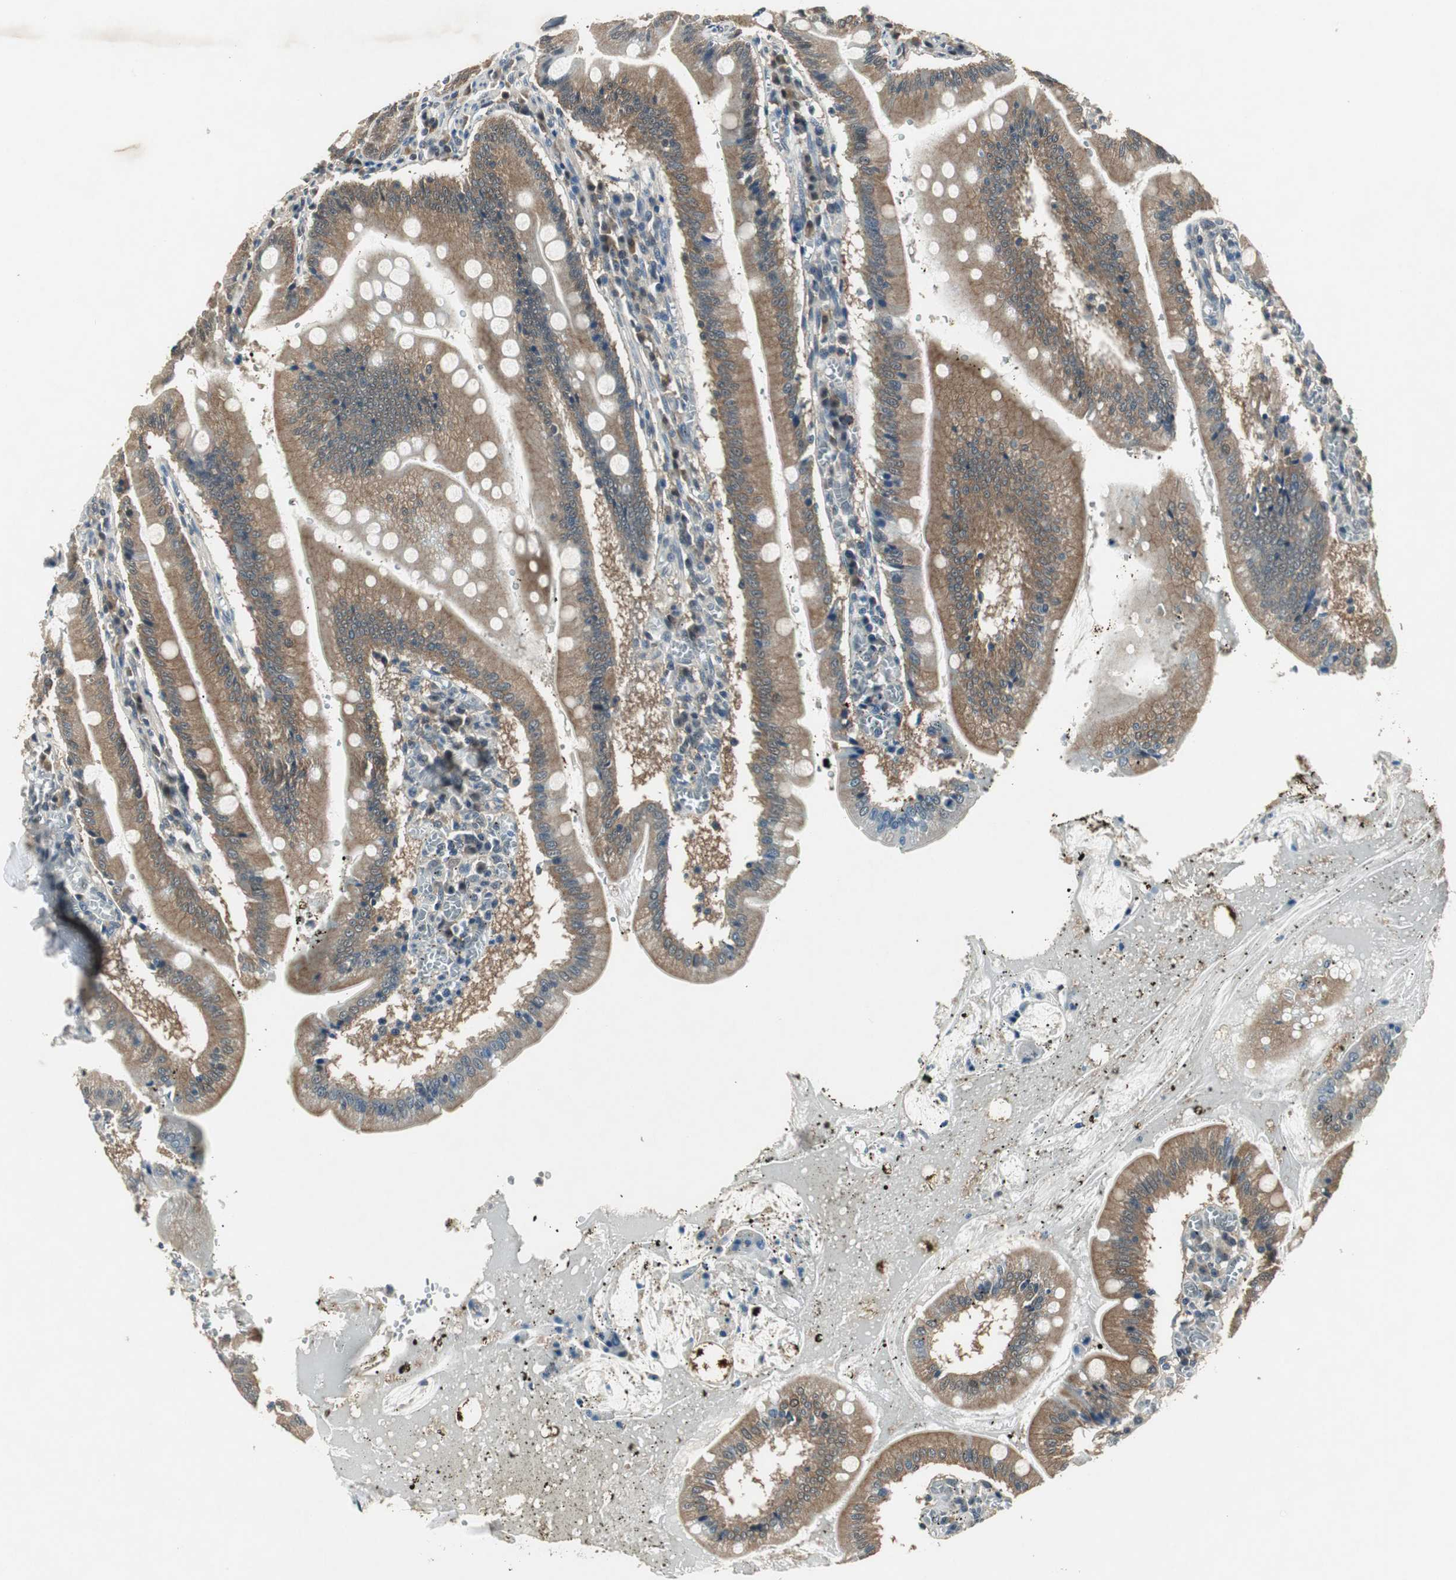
{"staining": {"intensity": "moderate", "quantity": ">75%", "location": "cytoplasmic/membranous"}, "tissue": "small intestine", "cell_type": "Glandular cells", "image_type": "normal", "snomed": [{"axis": "morphology", "description": "Normal tissue, NOS"}, {"axis": "topography", "description": "Small intestine"}], "caption": "This photomicrograph displays benign small intestine stained with immunohistochemistry to label a protein in brown. The cytoplasmic/membranous of glandular cells show moderate positivity for the protein. Nuclei are counter-stained blue.", "gene": "PSMB4", "patient": {"sex": "male", "age": 71}}